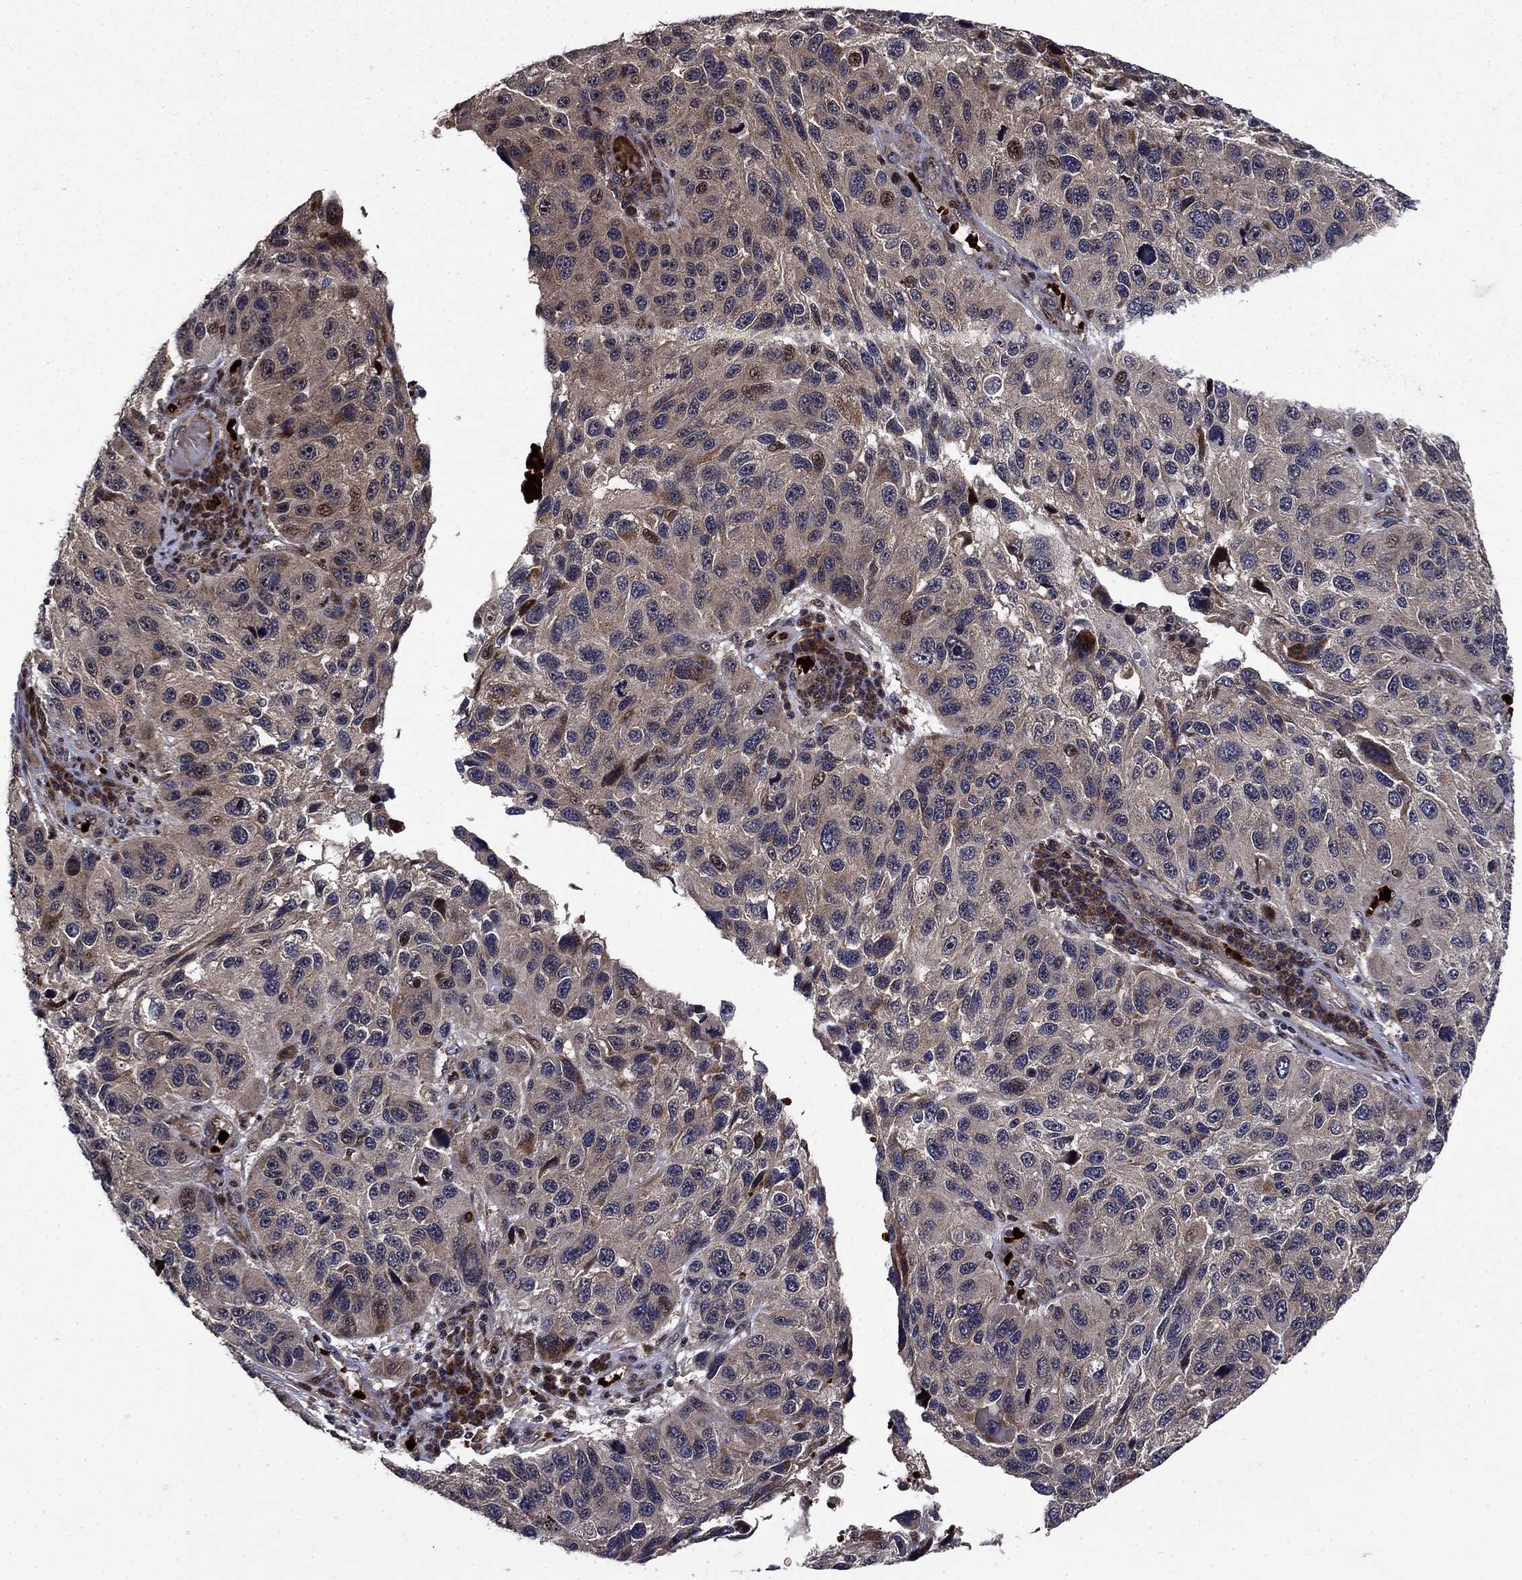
{"staining": {"intensity": "strong", "quantity": "25%-75%", "location": "cytoplasmic/membranous,nuclear"}, "tissue": "melanoma", "cell_type": "Tumor cells", "image_type": "cancer", "snomed": [{"axis": "morphology", "description": "Malignant melanoma, NOS"}, {"axis": "topography", "description": "Skin"}], "caption": "A photomicrograph of human melanoma stained for a protein displays strong cytoplasmic/membranous and nuclear brown staining in tumor cells.", "gene": "AGTPBP1", "patient": {"sex": "male", "age": 53}}